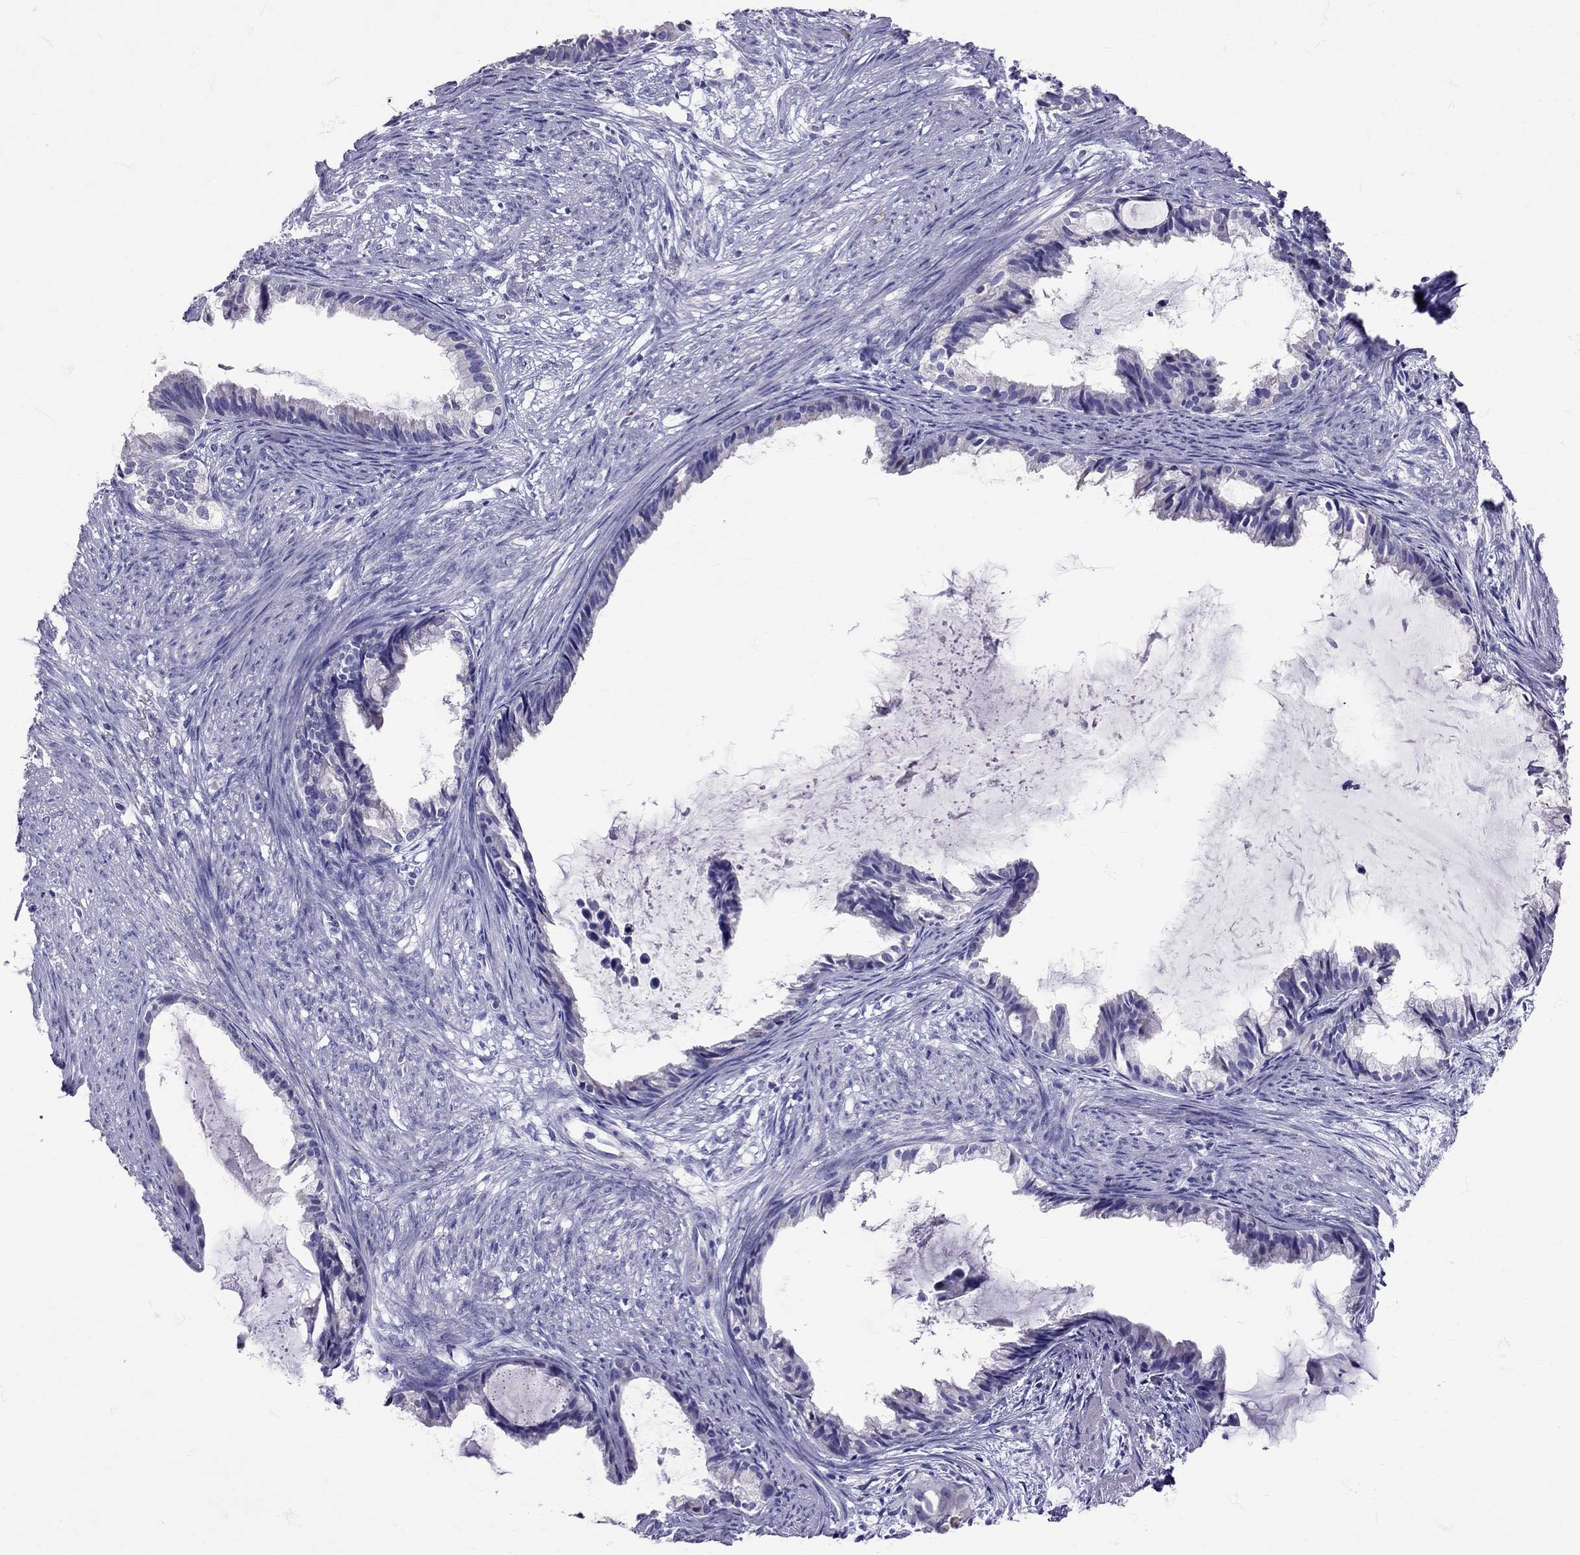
{"staining": {"intensity": "negative", "quantity": "none", "location": "none"}, "tissue": "endometrial cancer", "cell_type": "Tumor cells", "image_type": "cancer", "snomed": [{"axis": "morphology", "description": "Adenocarcinoma, NOS"}, {"axis": "topography", "description": "Endometrium"}], "caption": "Immunohistochemistry (IHC) histopathology image of neoplastic tissue: endometrial cancer stained with DAB (3,3'-diaminobenzidine) reveals no significant protein positivity in tumor cells.", "gene": "TBR1", "patient": {"sex": "female", "age": 86}}